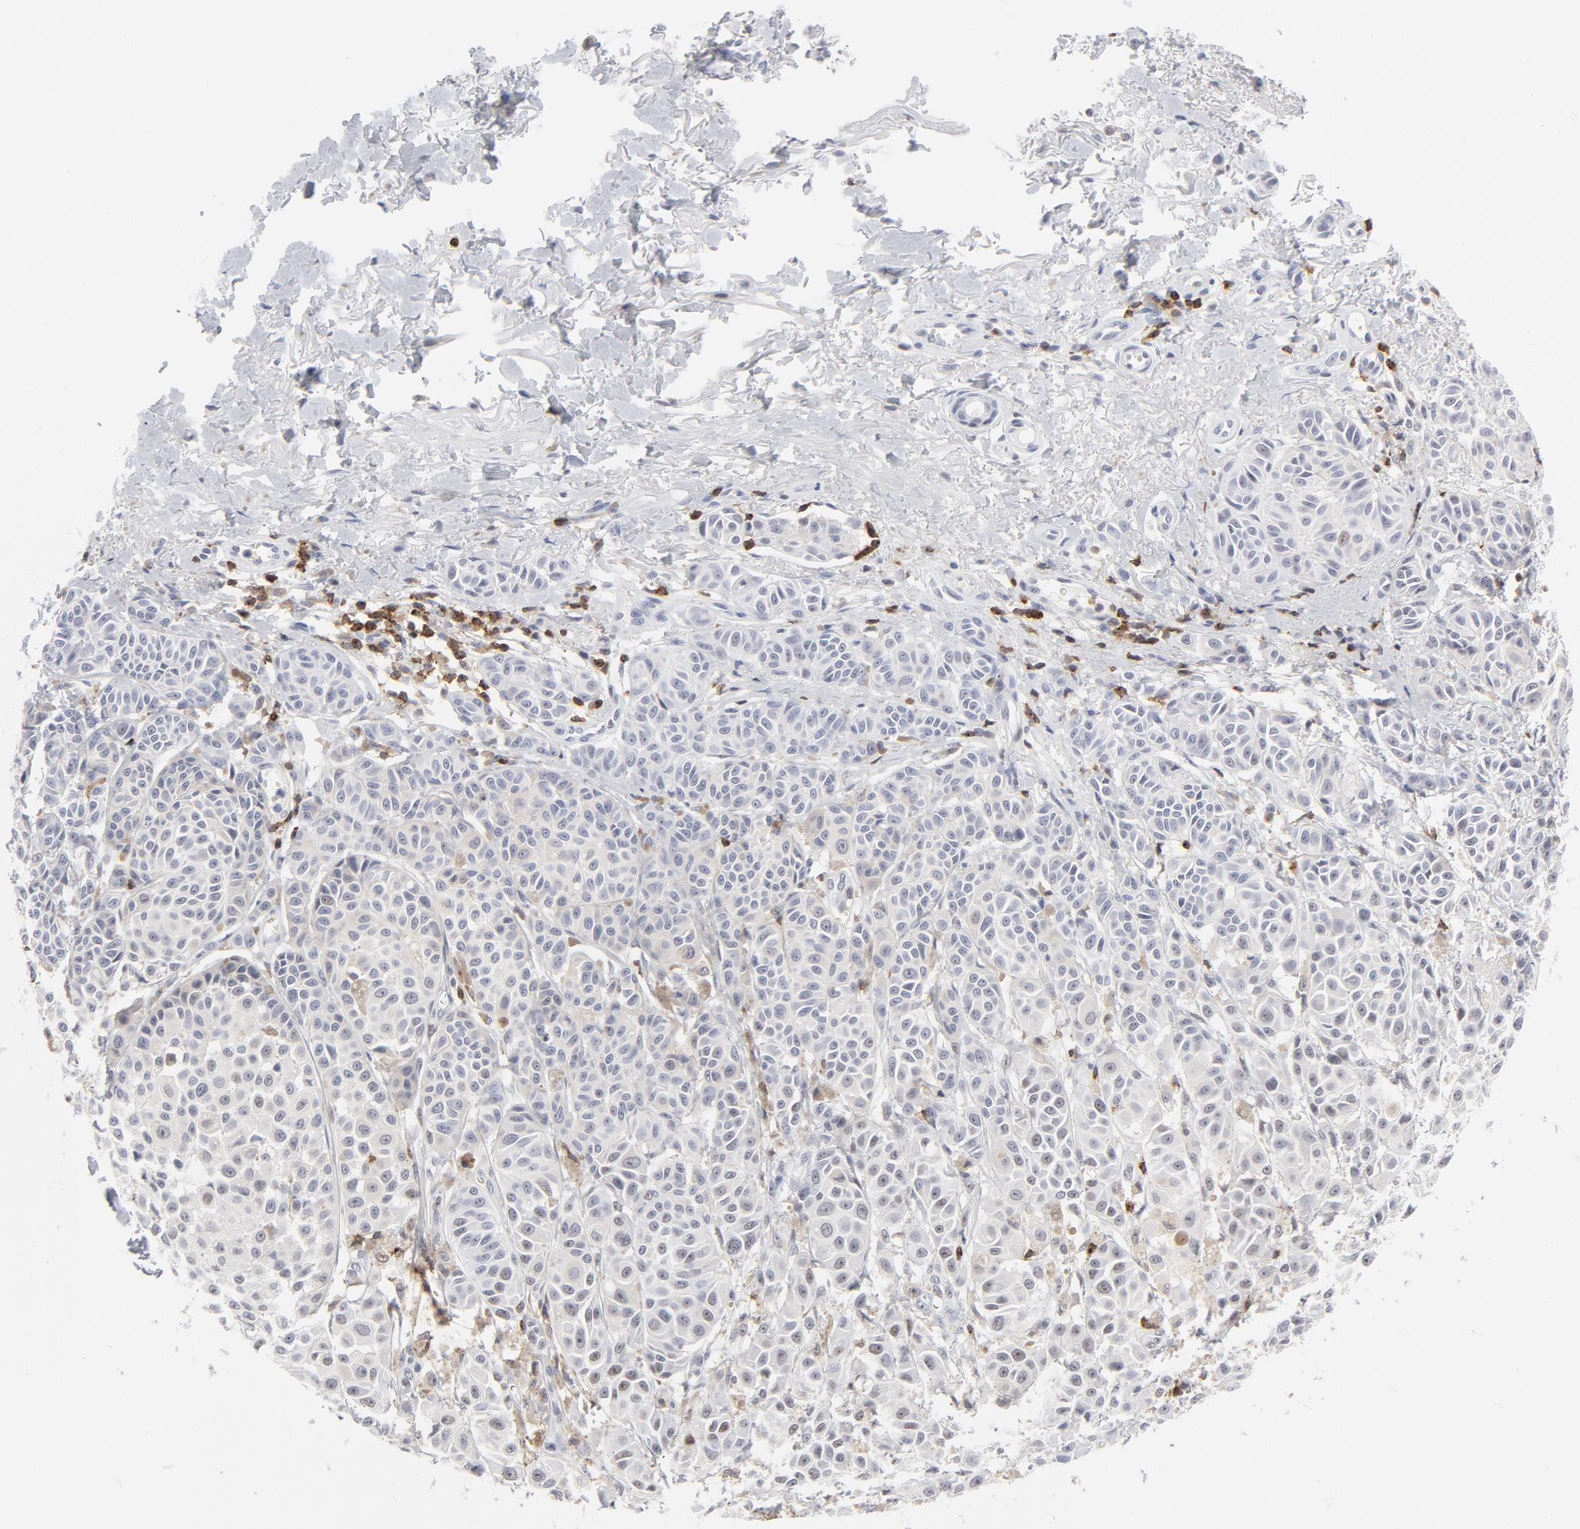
{"staining": {"intensity": "negative", "quantity": "none", "location": "none"}, "tissue": "melanoma", "cell_type": "Tumor cells", "image_type": "cancer", "snomed": [{"axis": "morphology", "description": "Malignant melanoma, NOS"}, {"axis": "topography", "description": "Skin"}], "caption": "Tumor cells show no significant protein expression in melanoma. (Stains: DAB IHC with hematoxylin counter stain, Microscopy: brightfield microscopy at high magnification).", "gene": "CD2", "patient": {"sex": "male", "age": 76}}